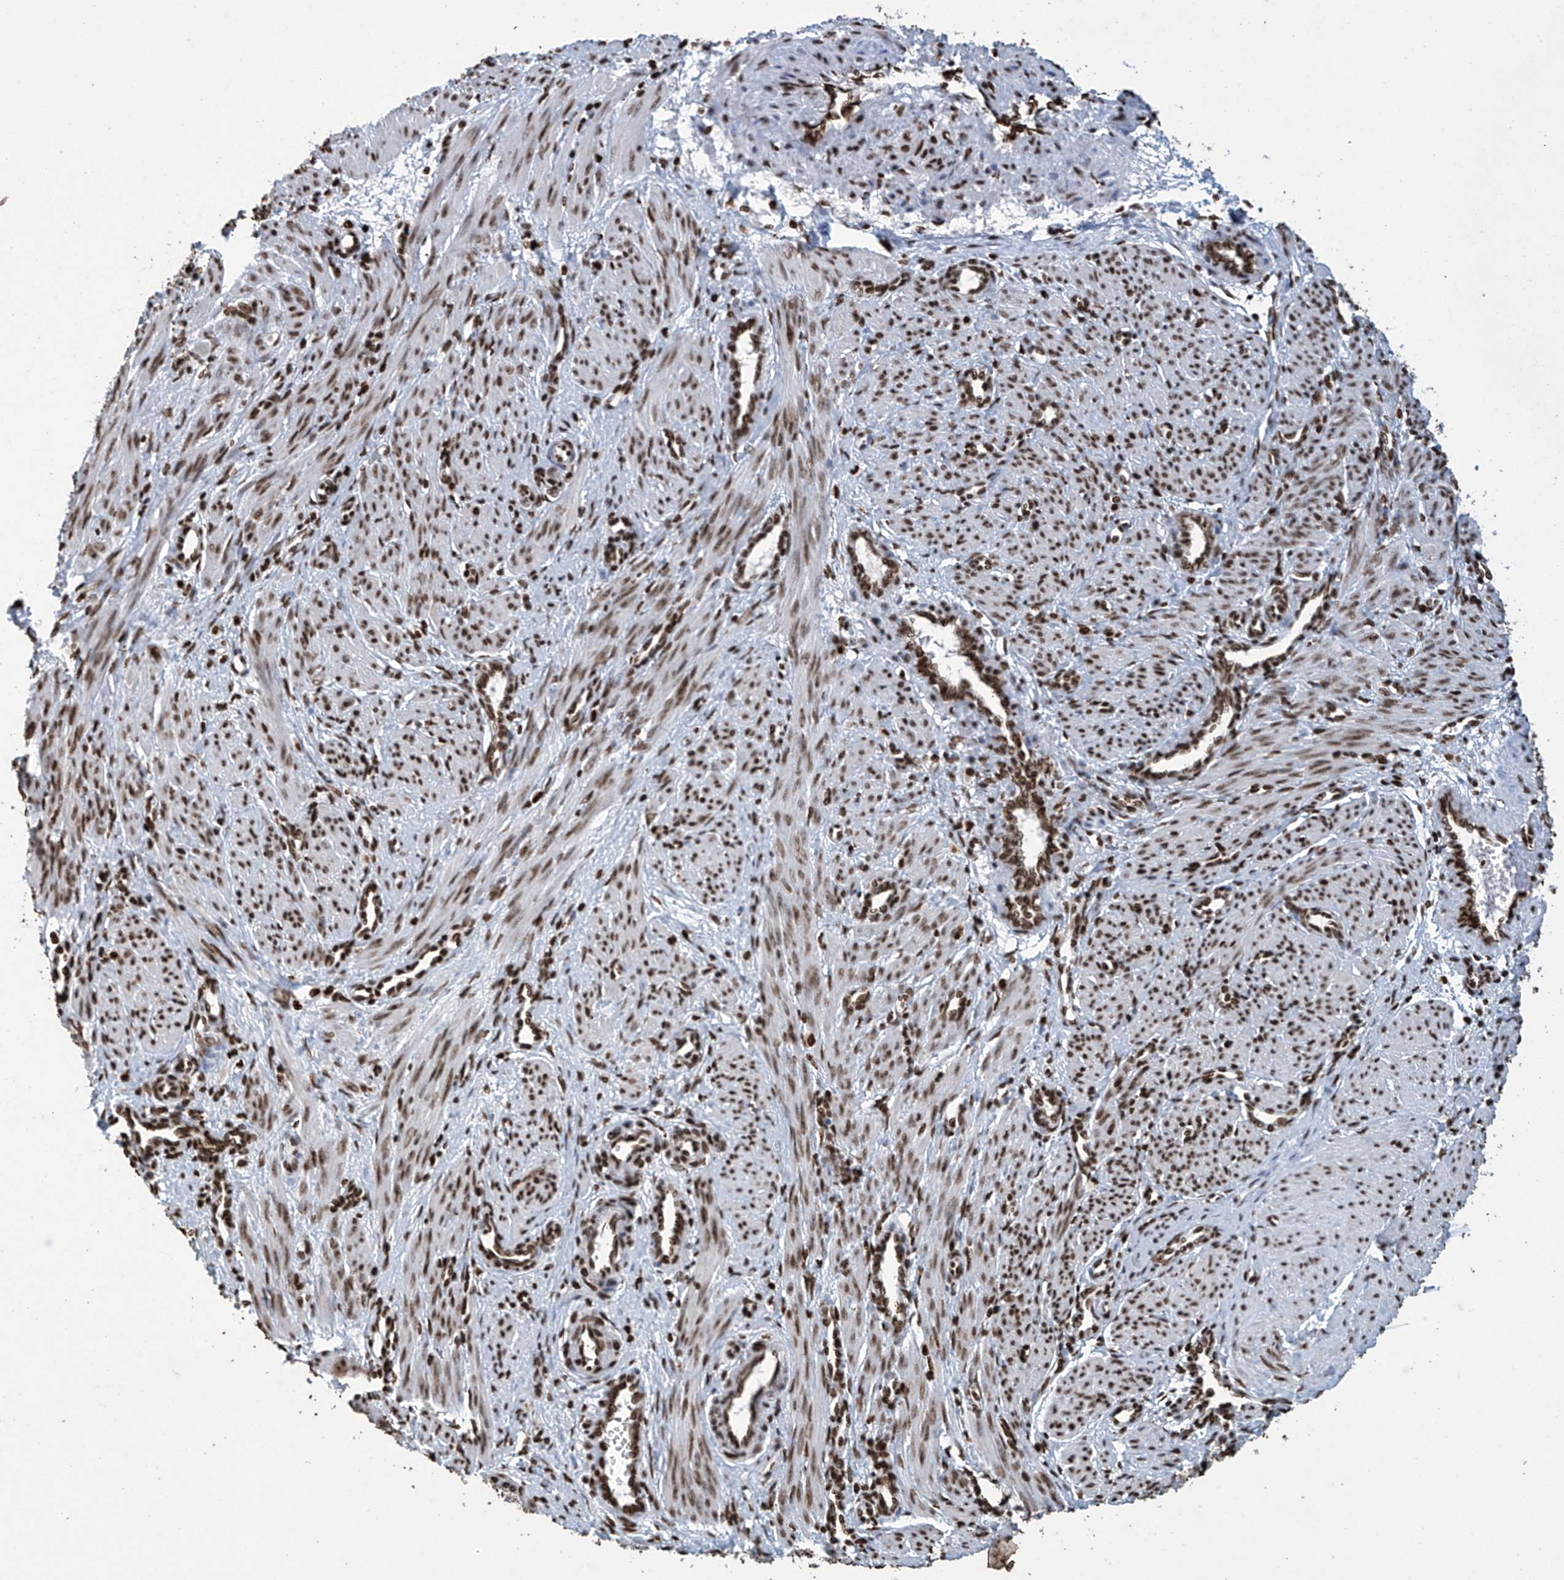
{"staining": {"intensity": "moderate", "quantity": ">75%", "location": "nuclear"}, "tissue": "smooth muscle", "cell_type": "Smooth muscle cells", "image_type": "normal", "snomed": [{"axis": "morphology", "description": "Normal tissue, NOS"}, {"axis": "topography", "description": "Endometrium"}], "caption": "The image shows staining of normal smooth muscle, revealing moderate nuclear protein positivity (brown color) within smooth muscle cells.", "gene": "H4C16", "patient": {"sex": "female", "age": 33}}